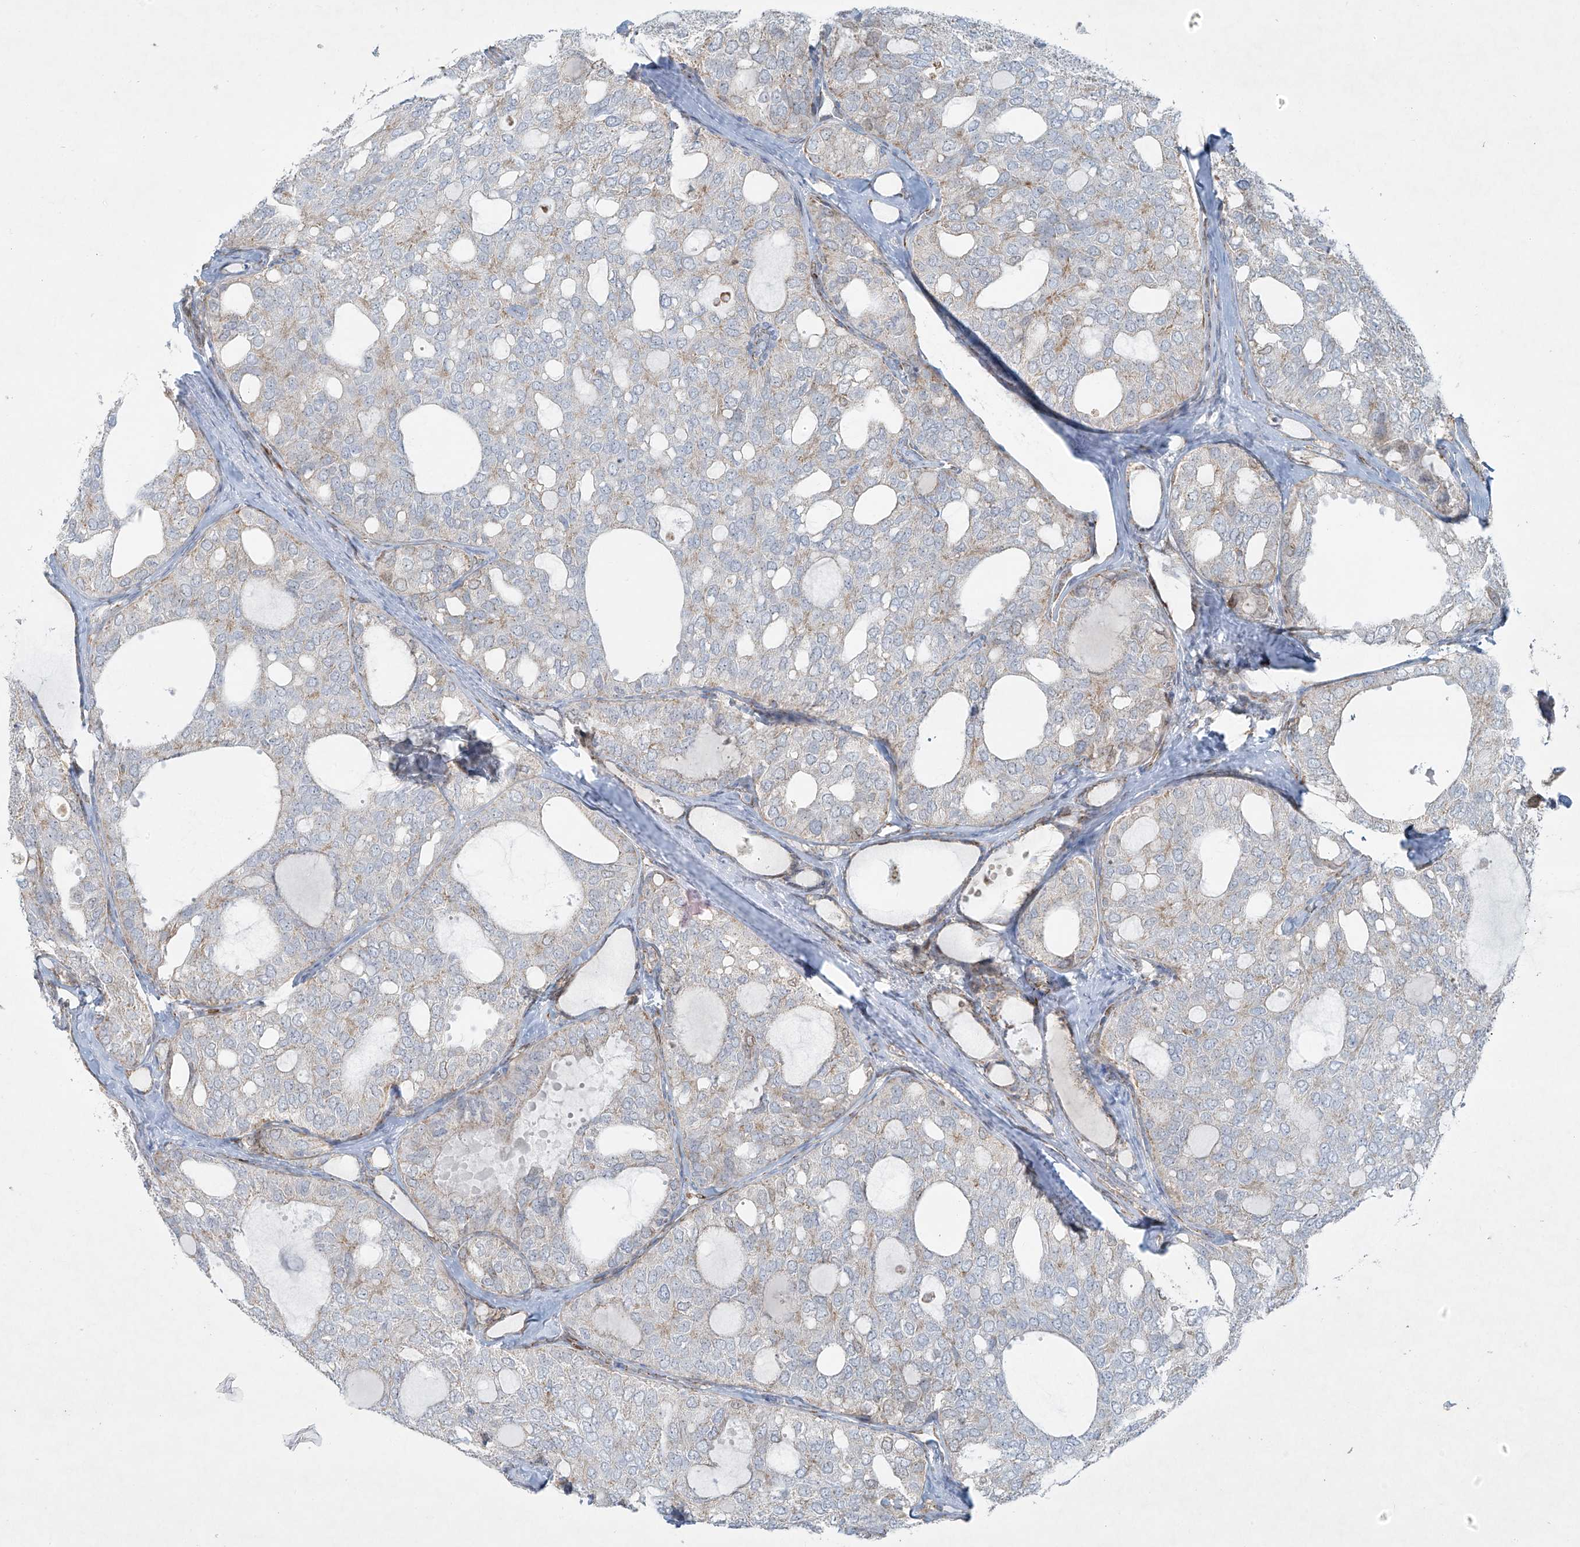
{"staining": {"intensity": "weak", "quantity": "<25%", "location": "cytoplasmic/membranous"}, "tissue": "thyroid cancer", "cell_type": "Tumor cells", "image_type": "cancer", "snomed": [{"axis": "morphology", "description": "Follicular adenoma carcinoma, NOS"}, {"axis": "topography", "description": "Thyroid gland"}], "caption": "There is no significant expression in tumor cells of thyroid cancer (follicular adenoma carcinoma).", "gene": "SMDT1", "patient": {"sex": "male", "age": 75}}